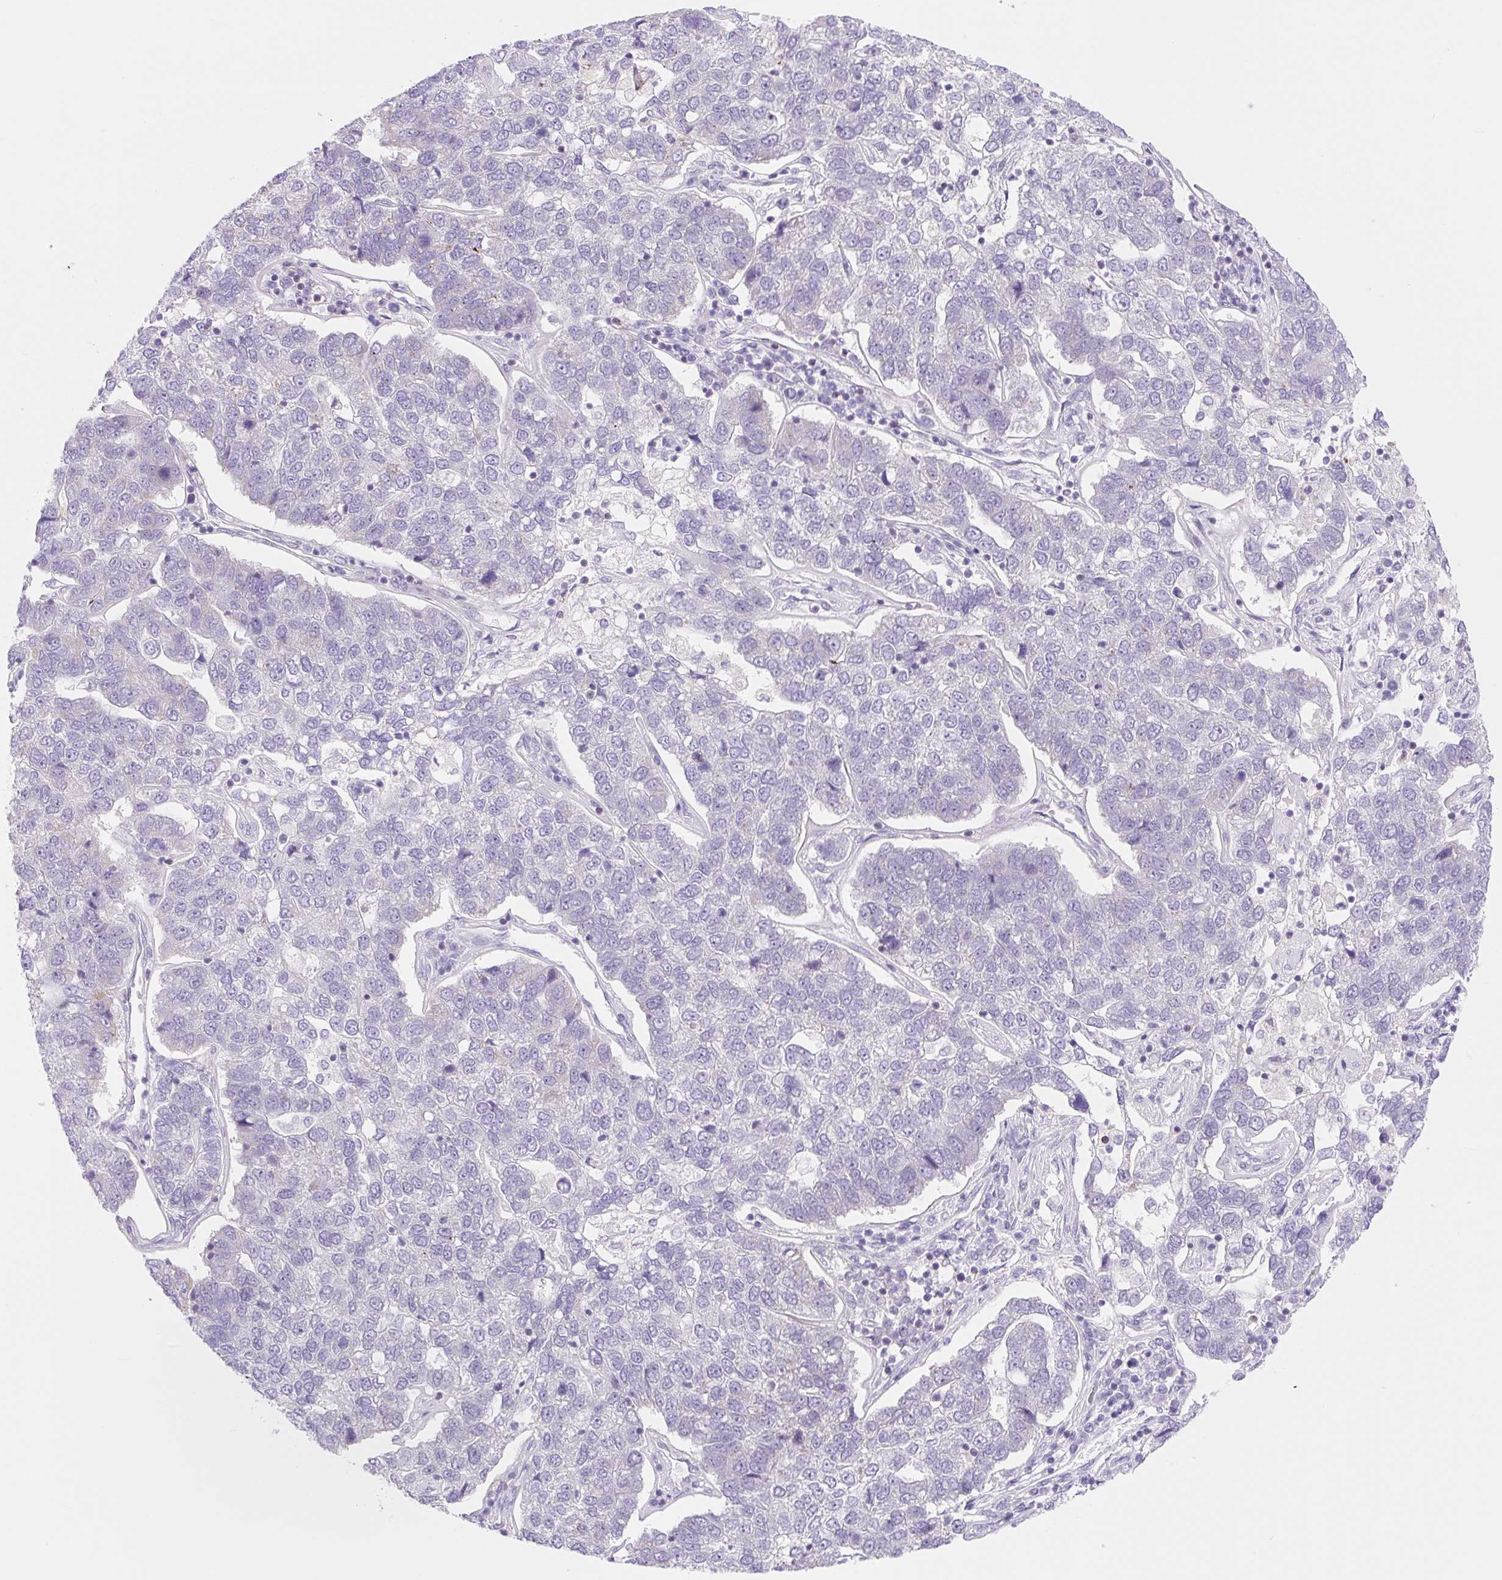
{"staining": {"intensity": "negative", "quantity": "none", "location": "none"}, "tissue": "pancreatic cancer", "cell_type": "Tumor cells", "image_type": "cancer", "snomed": [{"axis": "morphology", "description": "Adenocarcinoma, NOS"}, {"axis": "topography", "description": "Pancreas"}], "caption": "DAB immunohistochemical staining of pancreatic cancer (adenocarcinoma) displays no significant expression in tumor cells.", "gene": "FOCAD", "patient": {"sex": "female", "age": 61}}